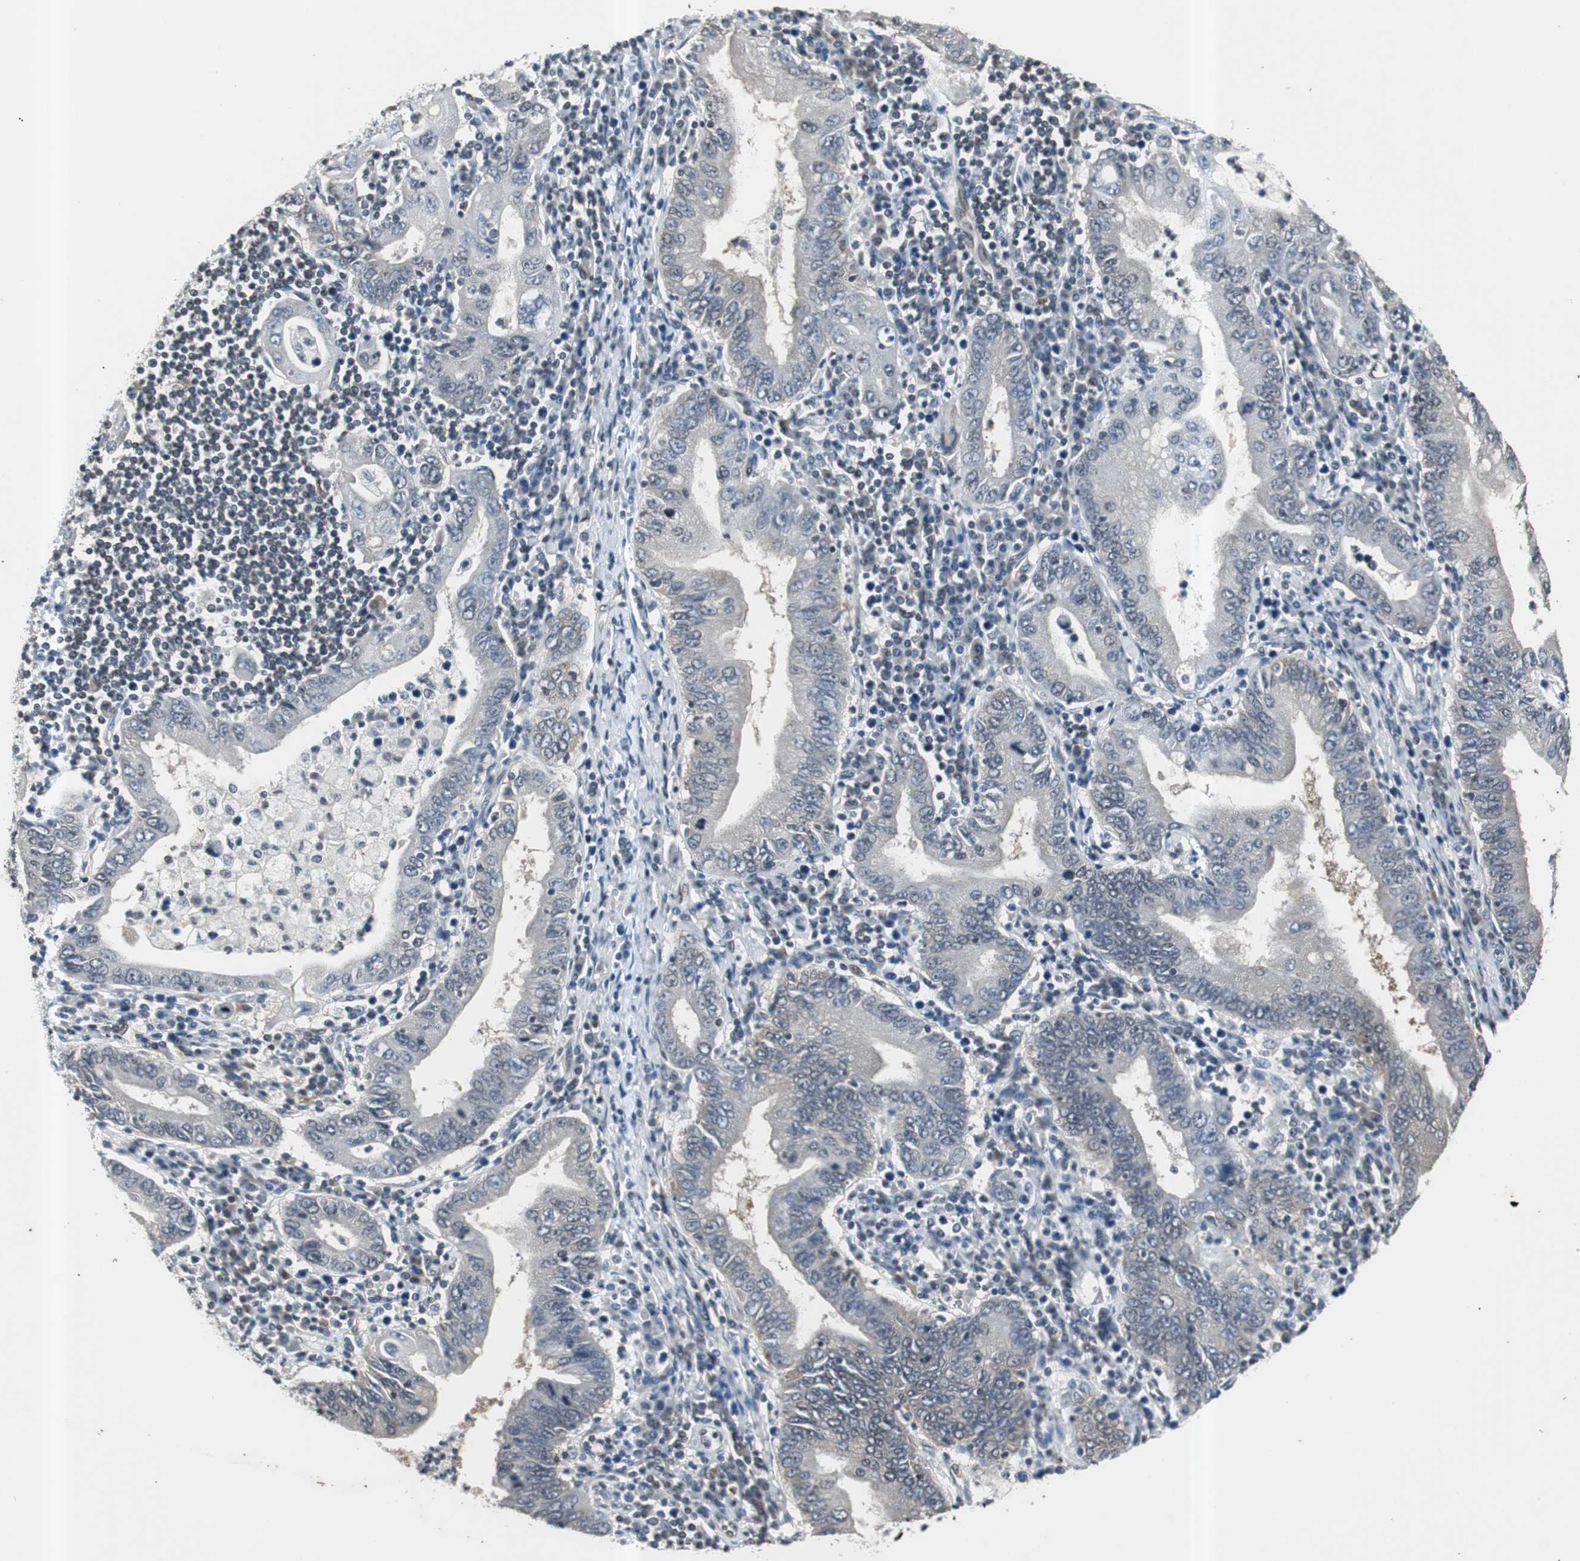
{"staining": {"intensity": "weak", "quantity": "<25%", "location": "cytoplasmic/membranous"}, "tissue": "stomach cancer", "cell_type": "Tumor cells", "image_type": "cancer", "snomed": [{"axis": "morphology", "description": "Normal tissue, NOS"}, {"axis": "morphology", "description": "Adenocarcinoma, NOS"}, {"axis": "topography", "description": "Esophagus"}, {"axis": "topography", "description": "Stomach, upper"}, {"axis": "topography", "description": "Peripheral nerve tissue"}], "caption": "Stomach cancer (adenocarcinoma) stained for a protein using immunohistochemistry (IHC) demonstrates no expression tumor cells.", "gene": "SMAD1", "patient": {"sex": "male", "age": 62}}